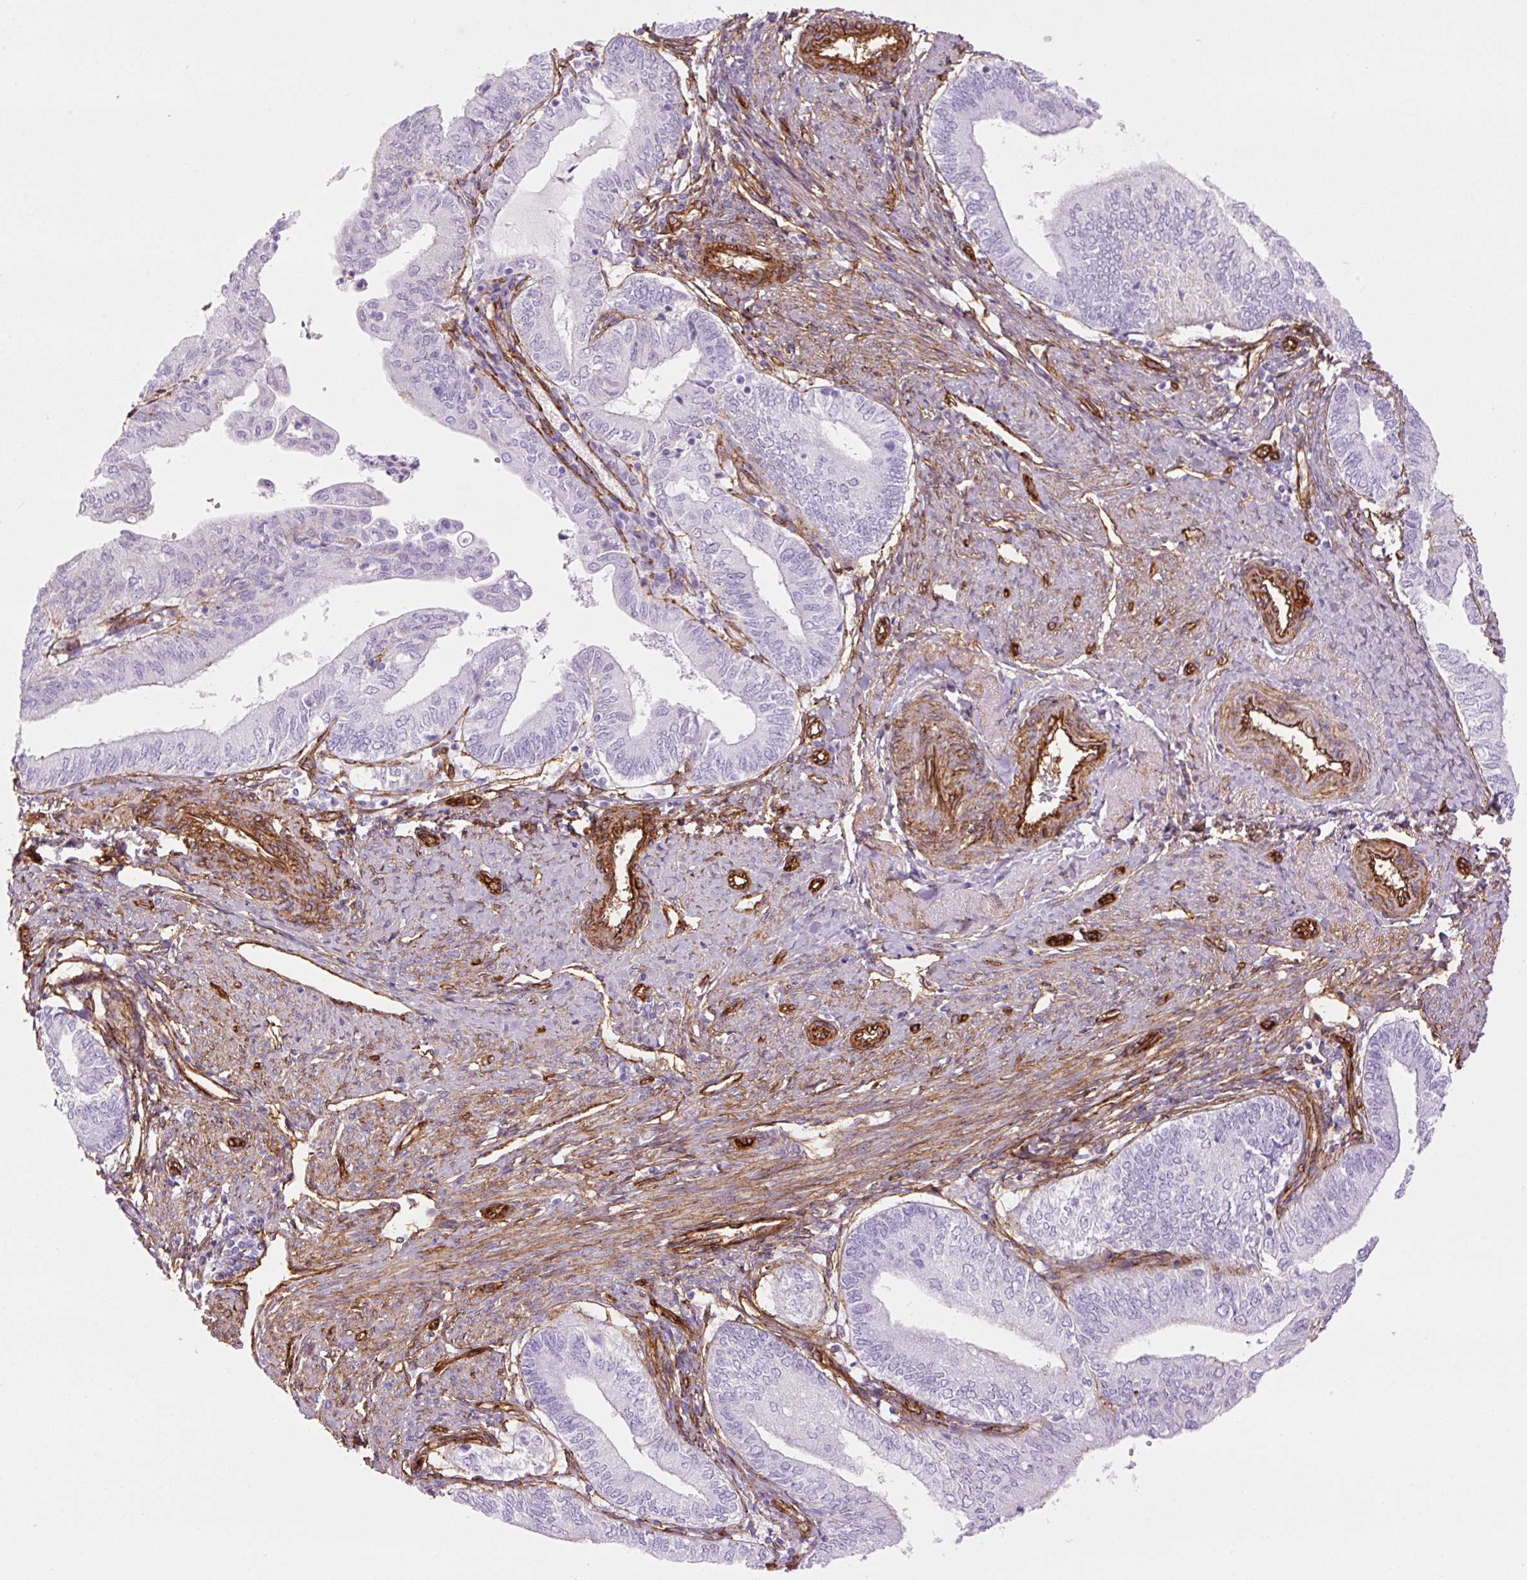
{"staining": {"intensity": "negative", "quantity": "none", "location": "none"}, "tissue": "endometrial cancer", "cell_type": "Tumor cells", "image_type": "cancer", "snomed": [{"axis": "morphology", "description": "Adenocarcinoma, NOS"}, {"axis": "topography", "description": "Endometrium"}], "caption": "Tumor cells show no significant expression in endometrial adenocarcinoma.", "gene": "CAV1", "patient": {"sex": "female", "age": 66}}